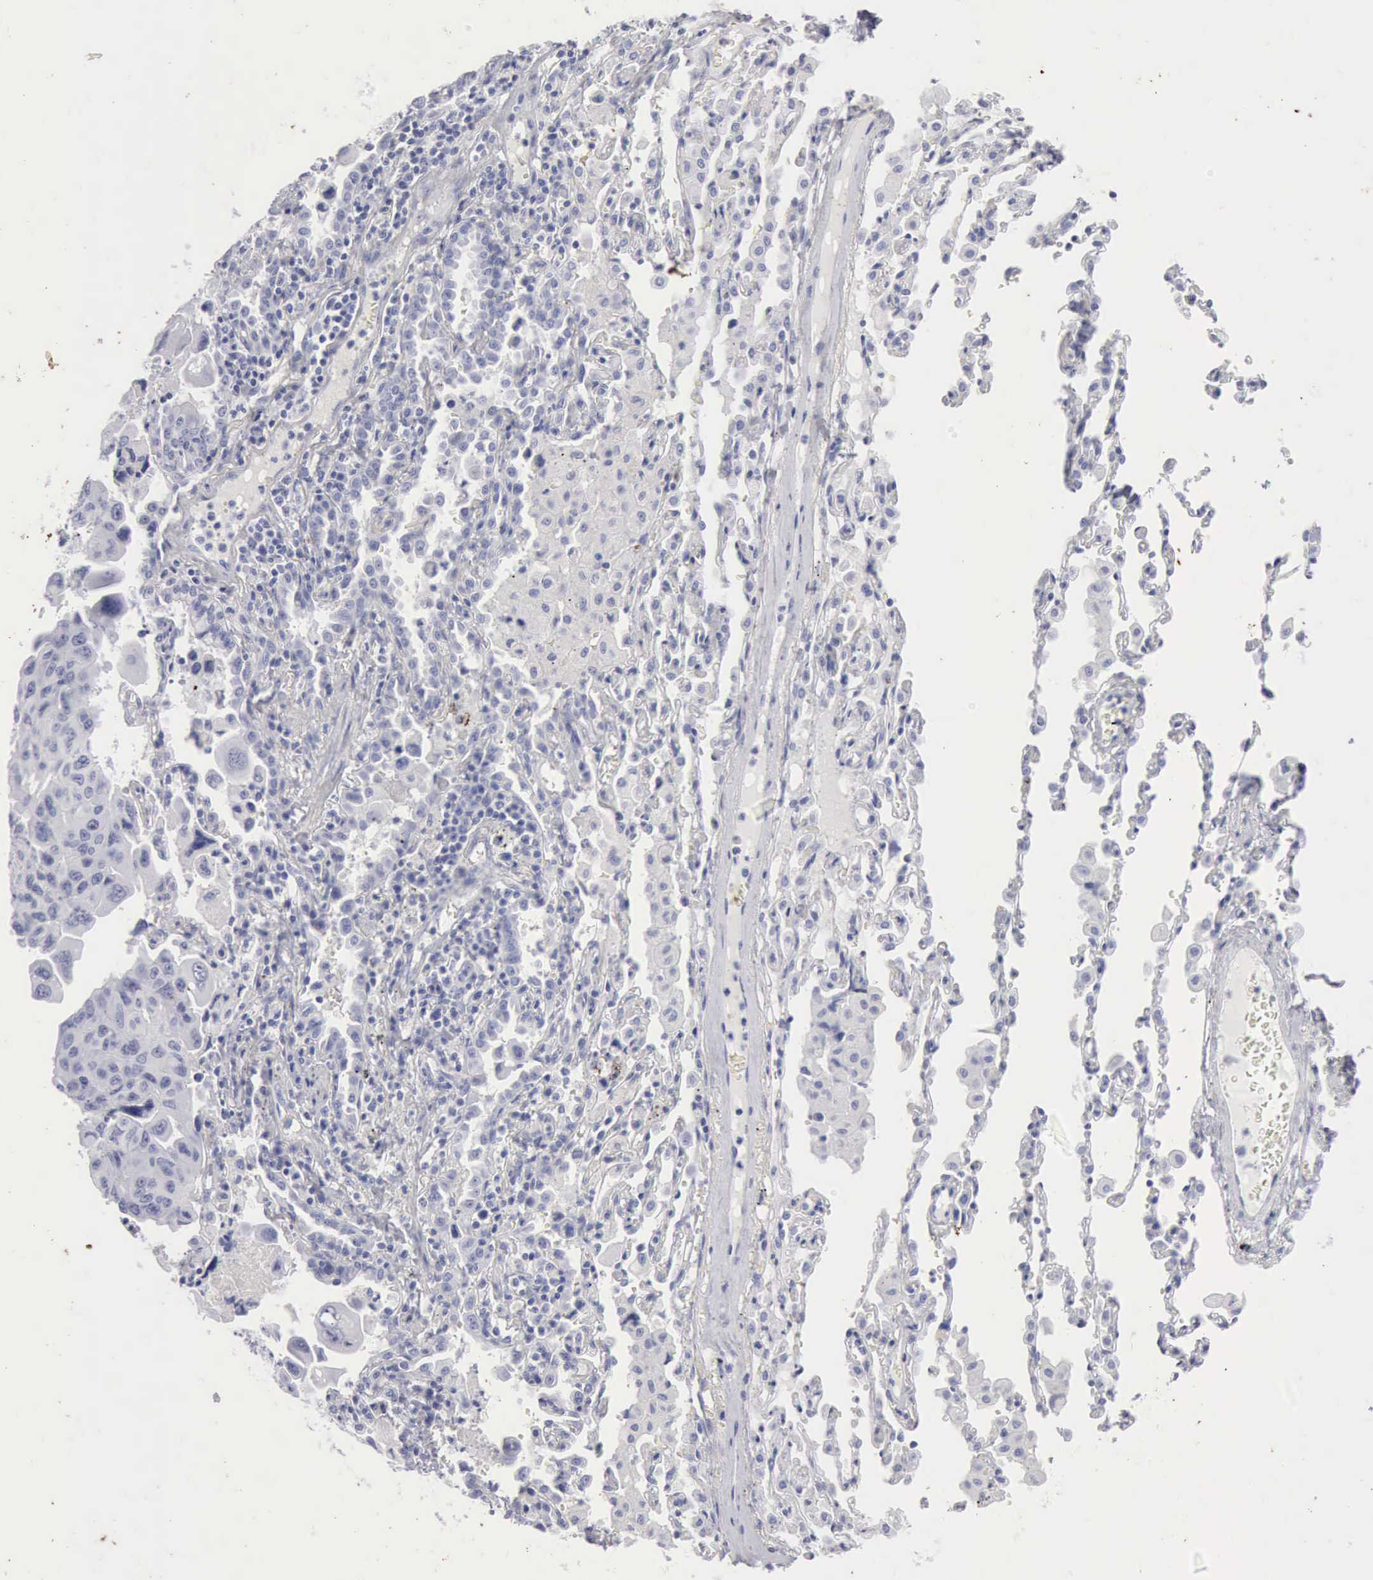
{"staining": {"intensity": "negative", "quantity": "none", "location": "none"}, "tissue": "lung cancer", "cell_type": "Tumor cells", "image_type": "cancer", "snomed": [{"axis": "morphology", "description": "Adenocarcinoma, NOS"}, {"axis": "topography", "description": "Lung"}], "caption": "A photomicrograph of human lung cancer is negative for staining in tumor cells. Brightfield microscopy of immunohistochemistry (IHC) stained with DAB (brown) and hematoxylin (blue), captured at high magnification.", "gene": "KRT10", "patient": {"sex": "male", "age": 64}}